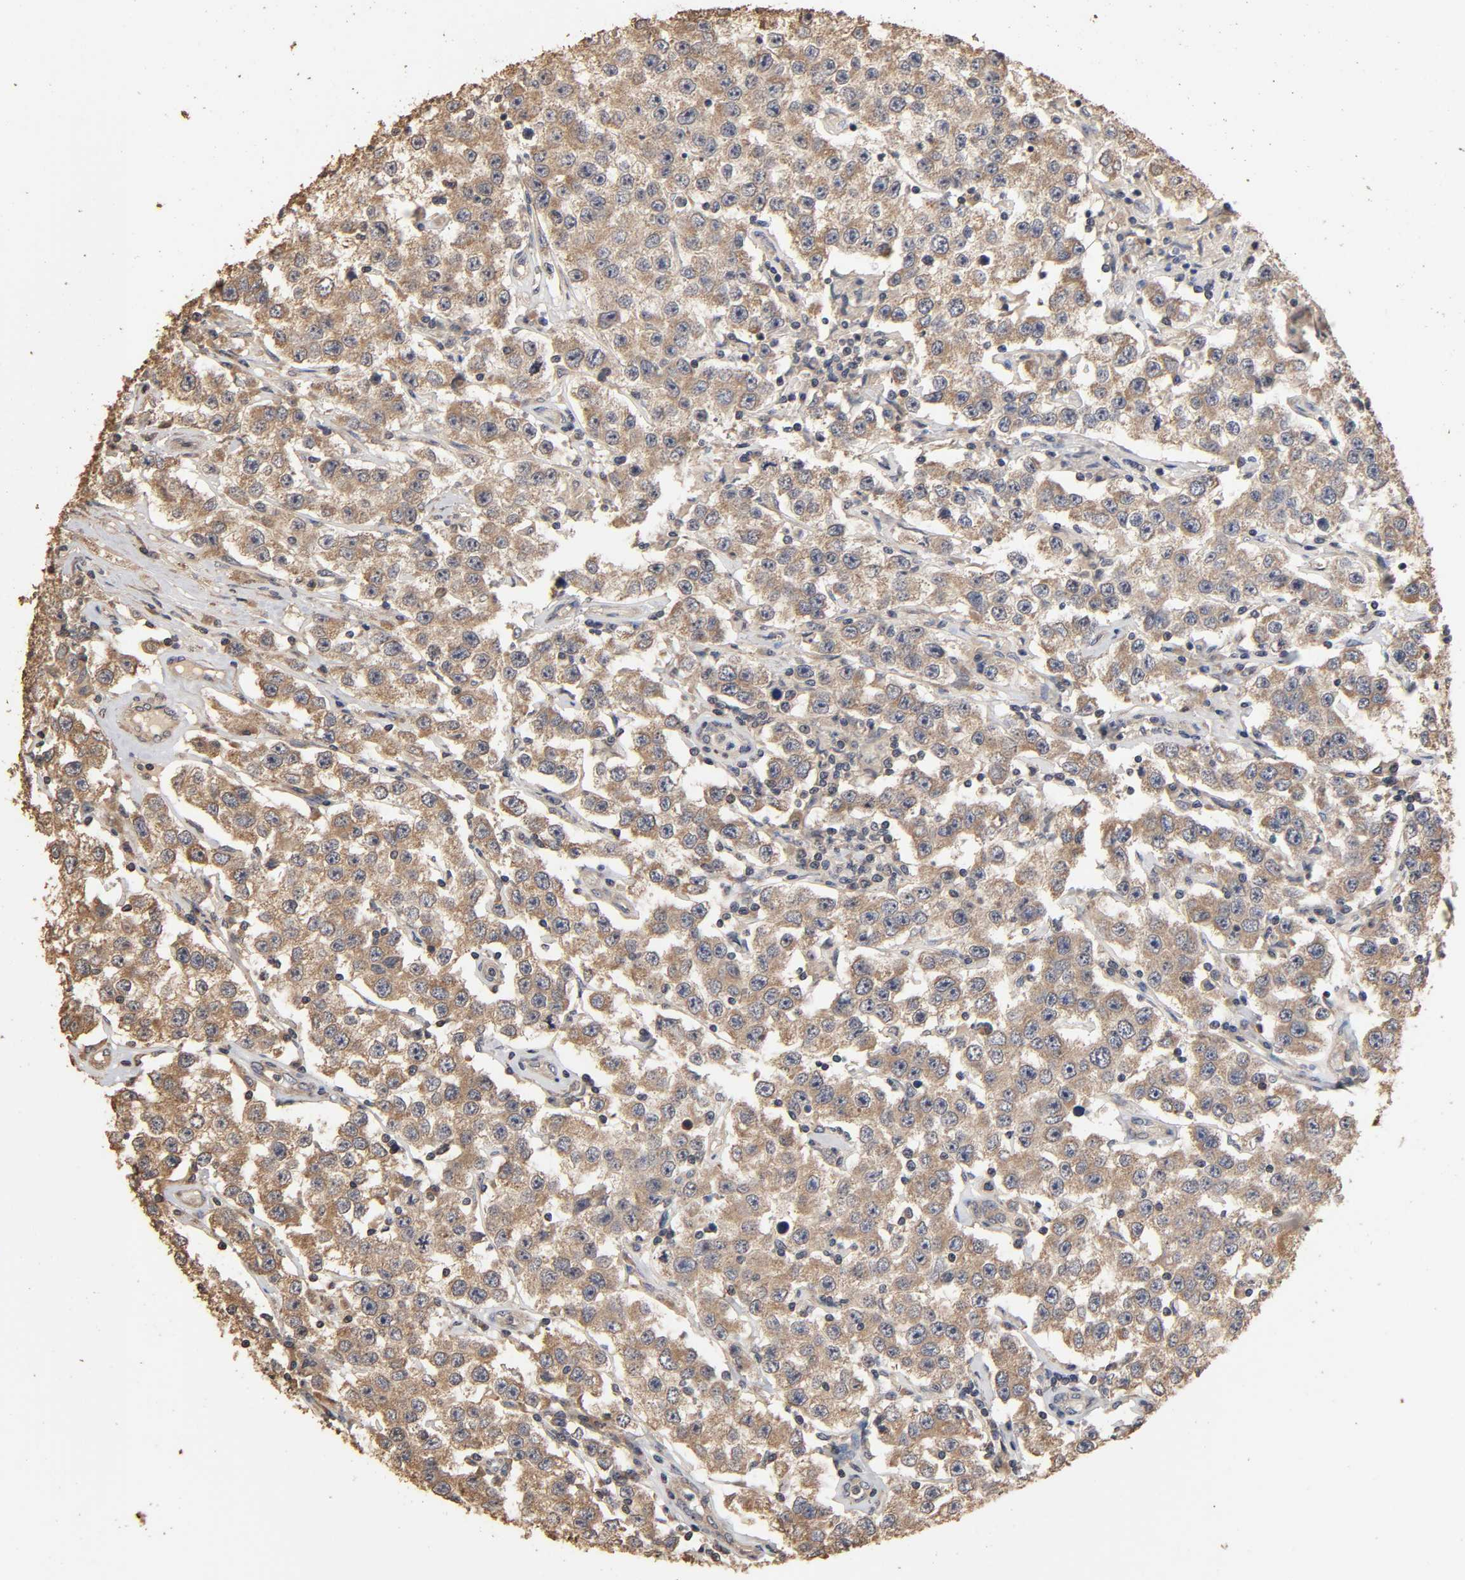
{"staining": {"intensity": "moderate", "quantity": ">75%", "location": "cytoplasmic/membranous"}, "tissue": "testis cancer", "cell_type": "Tumor cells", "image_type": "cancer", "snomed": [{"axis": "morphology", "description": "Seminoma, NOS"}, {"axis": "topography", "description": "Testis"}], "caption": "IHC (DAB (3,3'-diaminobenzidine)) staining of testis cancer displays moderate cytoplasmic/membranous protein staining in about >75% of tumor cells.", "gene": "ARHGEF7", "patient": {"sex": "male", "age": 52}}